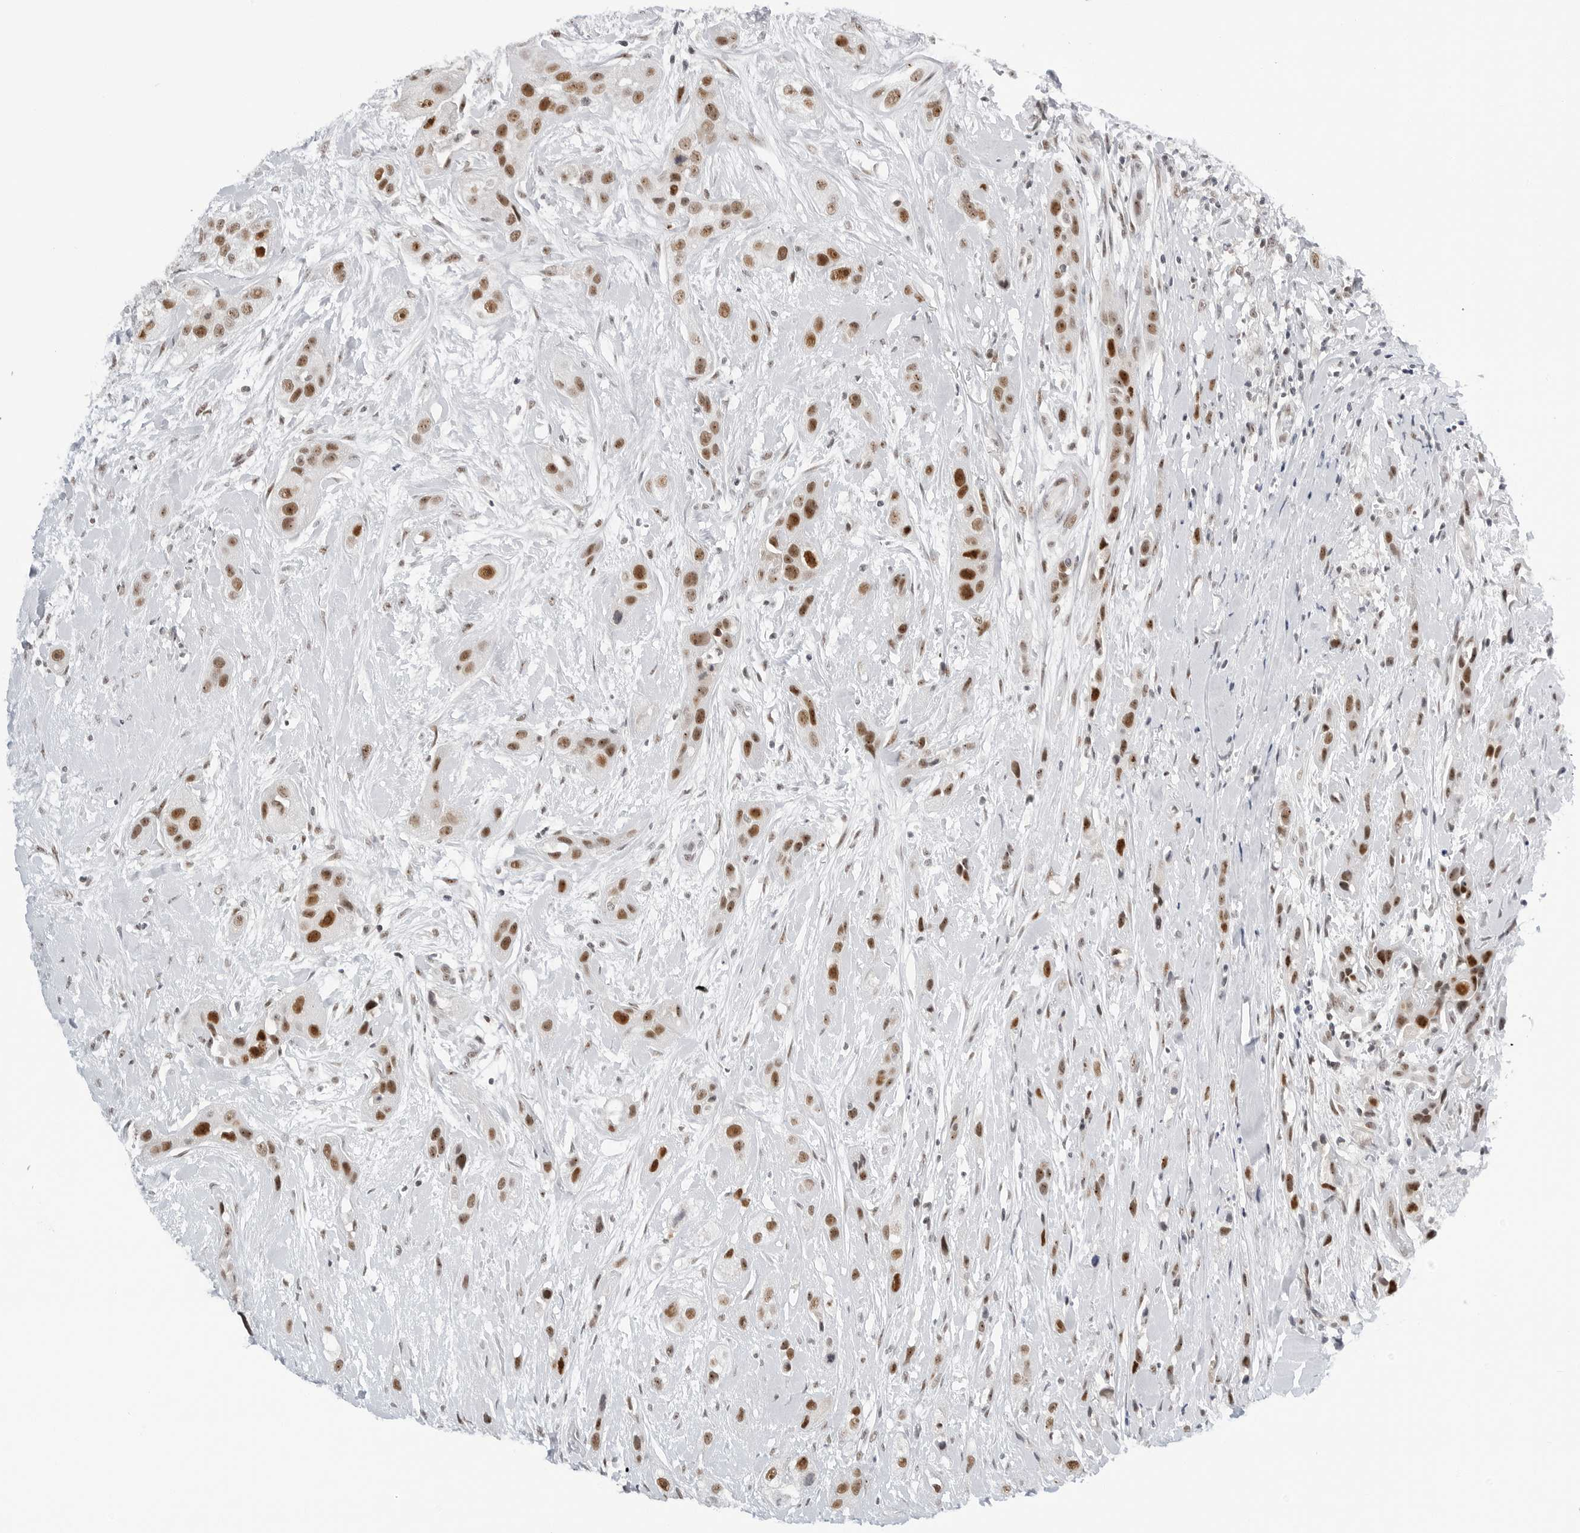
{"staining": {"intensity": "strong", "quantity": ">75%", "location": "nuclear"}, "tissue": "head and neck cancer", "cell_type": "Tumor cells", "image_type": "cancer", "snomed": [{"axis": "morphology", "description": "Normal tissue, NOS"}, {"axis": "morphology", "description": "Squamous cell carcinoma, NOS"}, {"axis": "topography", "description": "Skeletal muscle"}, {"axis": "topography", "description": "Head-Neck"}], "caption": "Human squamous cell carcinoma (head and neck) stained for a protein (brown) reveals strong nuclear positive staining in about >75% of tumor cells.", "gene": "WRAP53", "patient": {"sex": "male", "age": 51}}